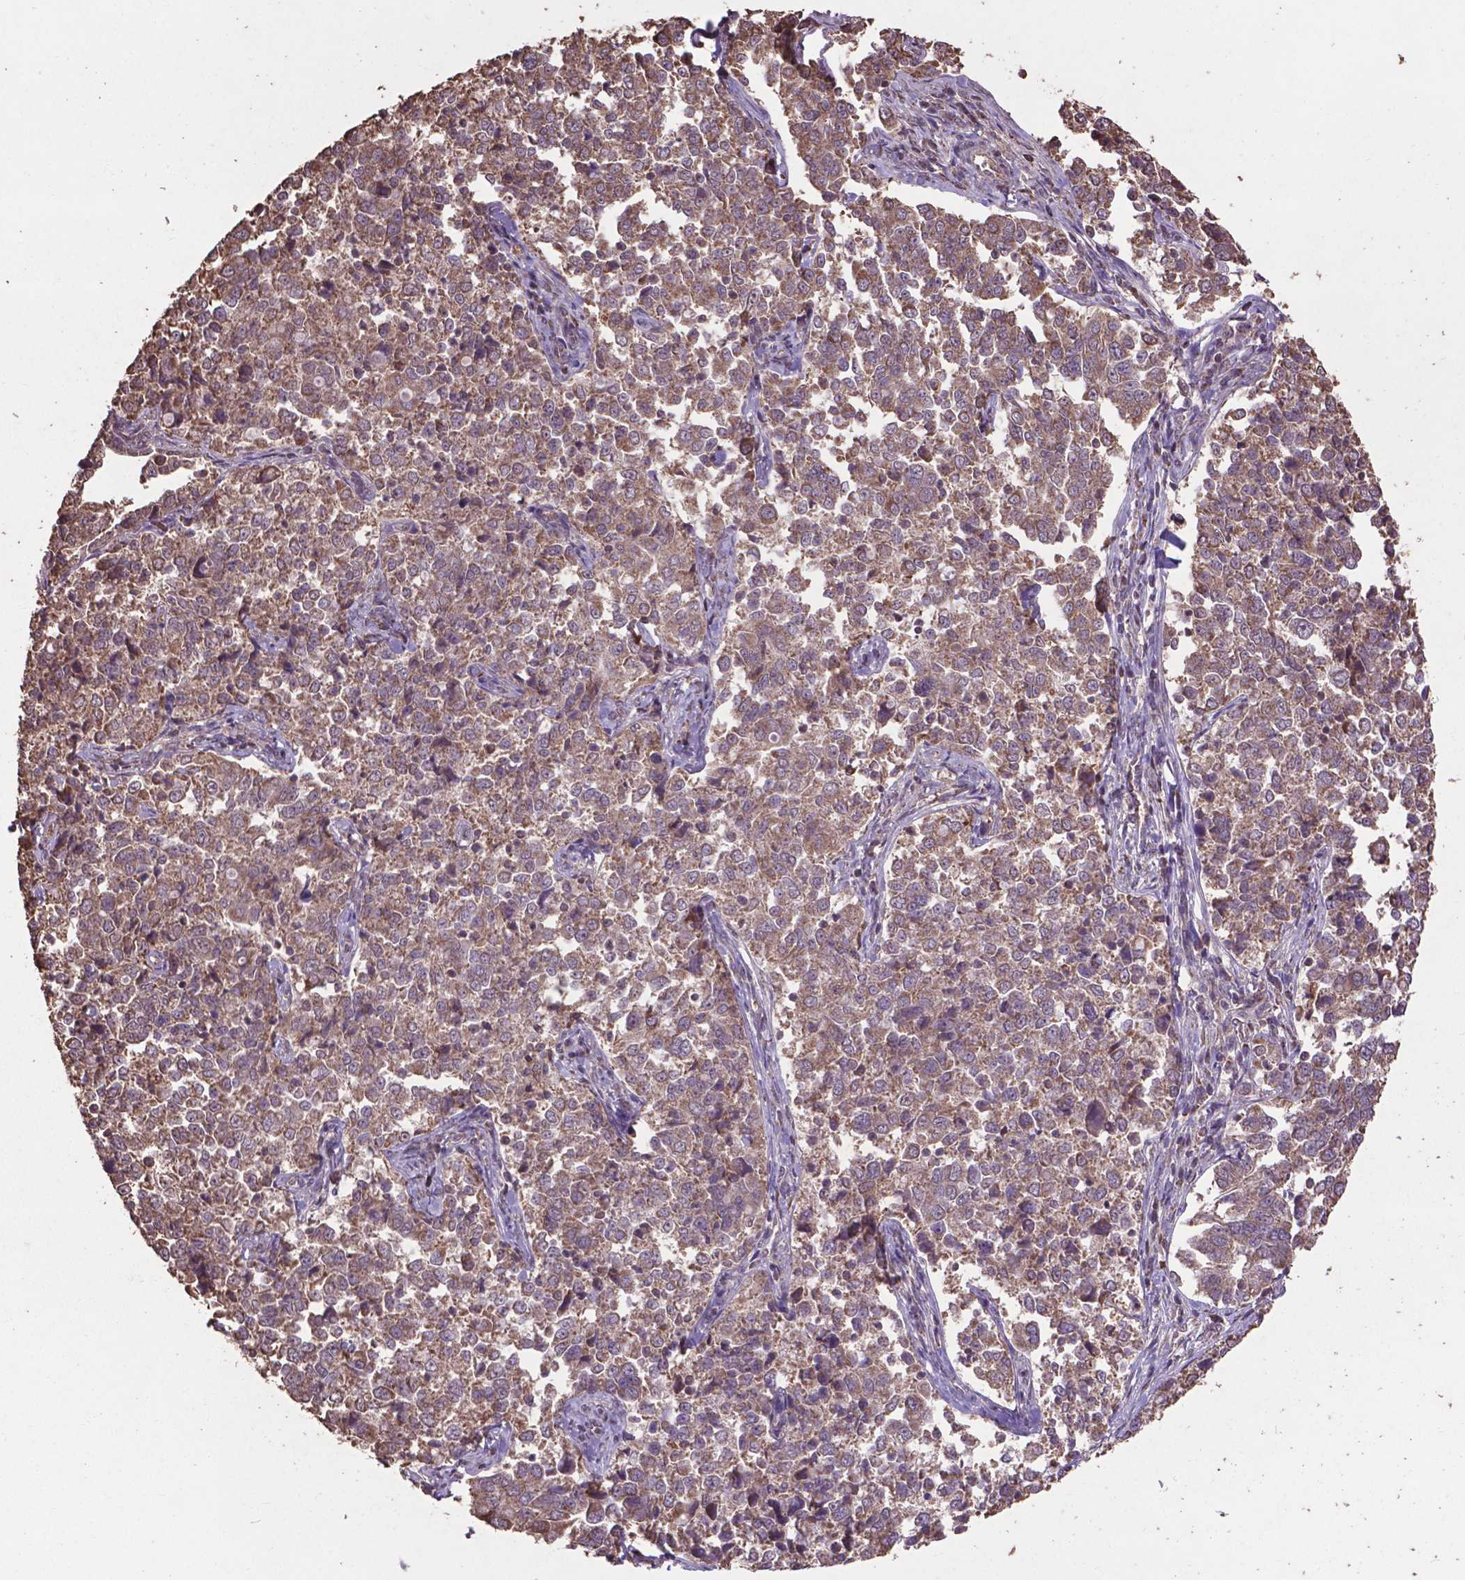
{"staining": {"intensity": "moderate", "quantity": ">75%", "location": "cytoplasmic/membranous"}, "tissue": "endometrial cancer", "cell_type": "Tumor cells", "image_type": "cancer", "snomed": [{"axis": "morphology", "description": "Adenocarcinoma, NOS"}, {"axis": "topography", "description": "Endometrium"}], "caption": "Immunohistochemical staining of human adenocarcinoma (endometrial) exhibits medium levels of moderate cytoplasmic/membranous expression in about >75% of tumor cells.", "gene": "DCAF1", "patient": {"sex": "female", "age": 43}}